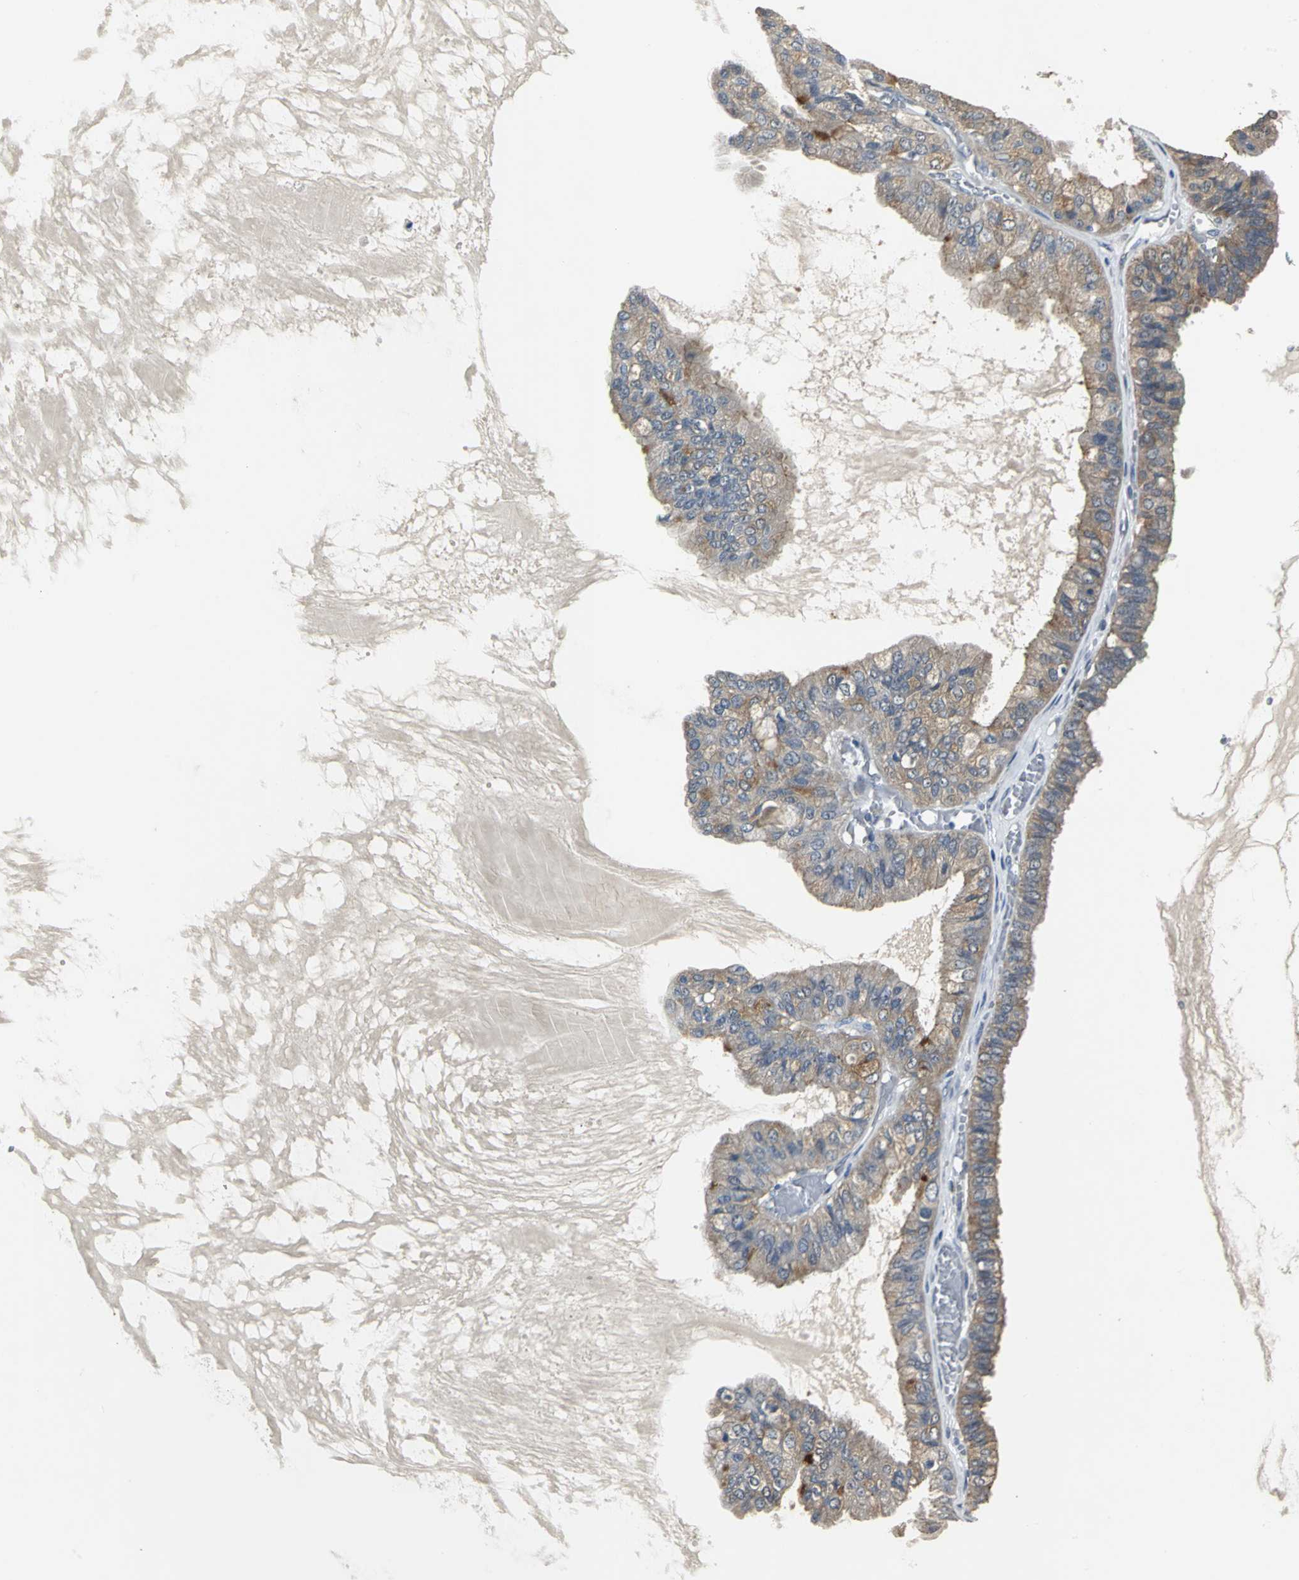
{"staining": {"intensity": "weak", "quantity": ">75%", "location": "cytoplasmic/membranous"}, "tissue": "ovarian cancer", "cell_type": "Tumor cells", "image_type": "cancer", "snomed": [{"axis": "morphology", "description": "Carcinoma, NOS"}, {"axis": "morphology", "description": "Carcinoma, endometroid"}, {"axis": "topography", "description": "Ovary"}], "caption": "Ovarian cancer (carcinoma) stained for a protein (brown) demonstrates weak cytoplasmic/membranous positive staining in about >75% of tumor cells.", "gene": "OCLN", "patient": {"sex": "female", "age": 50}}